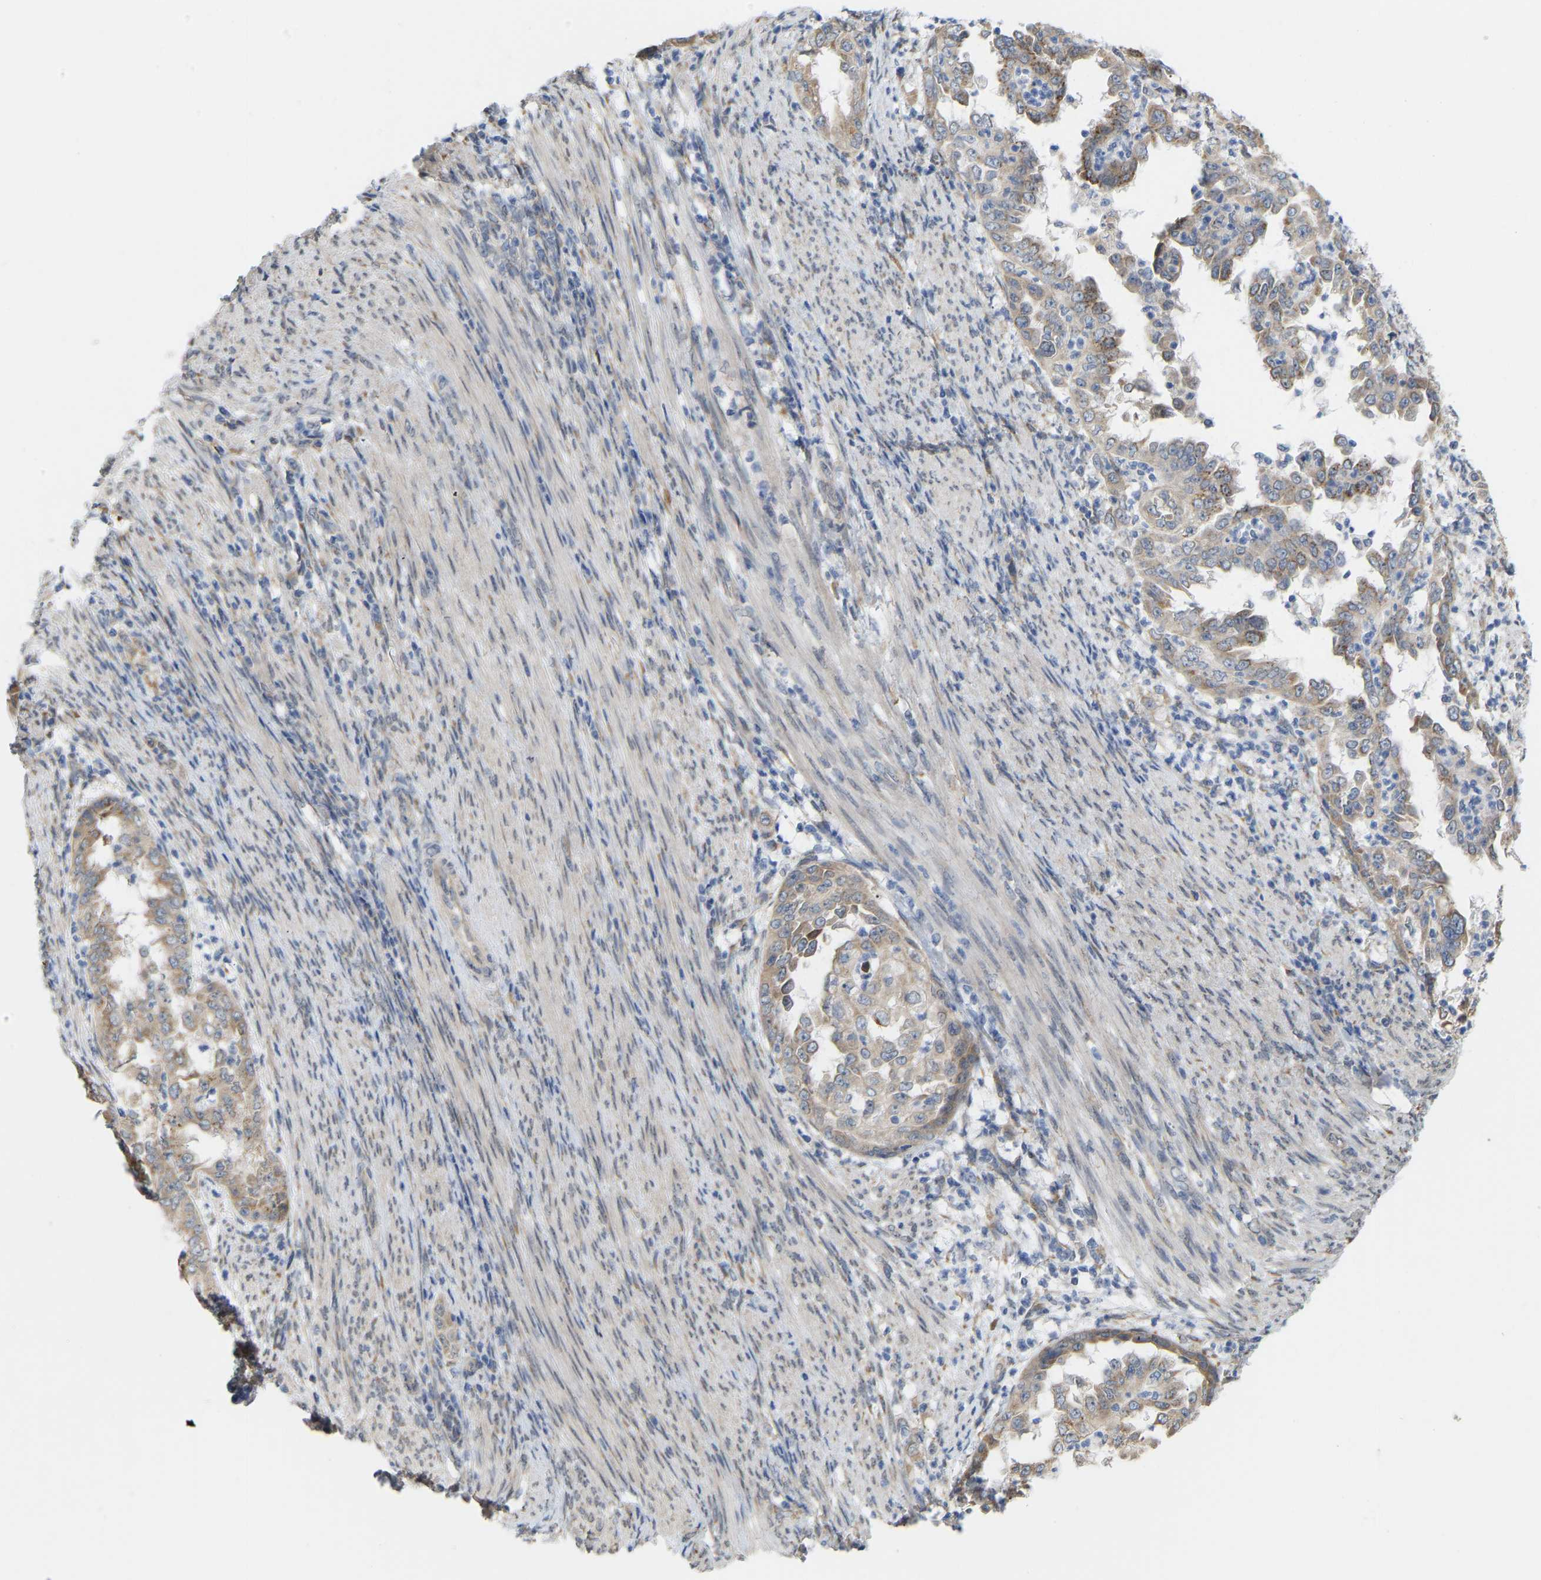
{"staining": {"intensity": "weak", "quantity": ">75%", "location": "cytoplasmic/membranous"}, "tissue": "endometrial cancer", "cell_type": "Tumor cells", "image_type": "cancer", "snomed": [{"axis": "morphology", "description": "Adenocarcinoma, NOS"}, {"axis": "topography", "description": "Endometrium"}], "caption": "Immunohistochemical staining of endometrial adenocarcinoma shows low levels of weak cytoplasmic/membranous protein staining in about >75% of tumor cells.", "gene": "BEND3", "patient": {"sex": "female", "age": 85}}